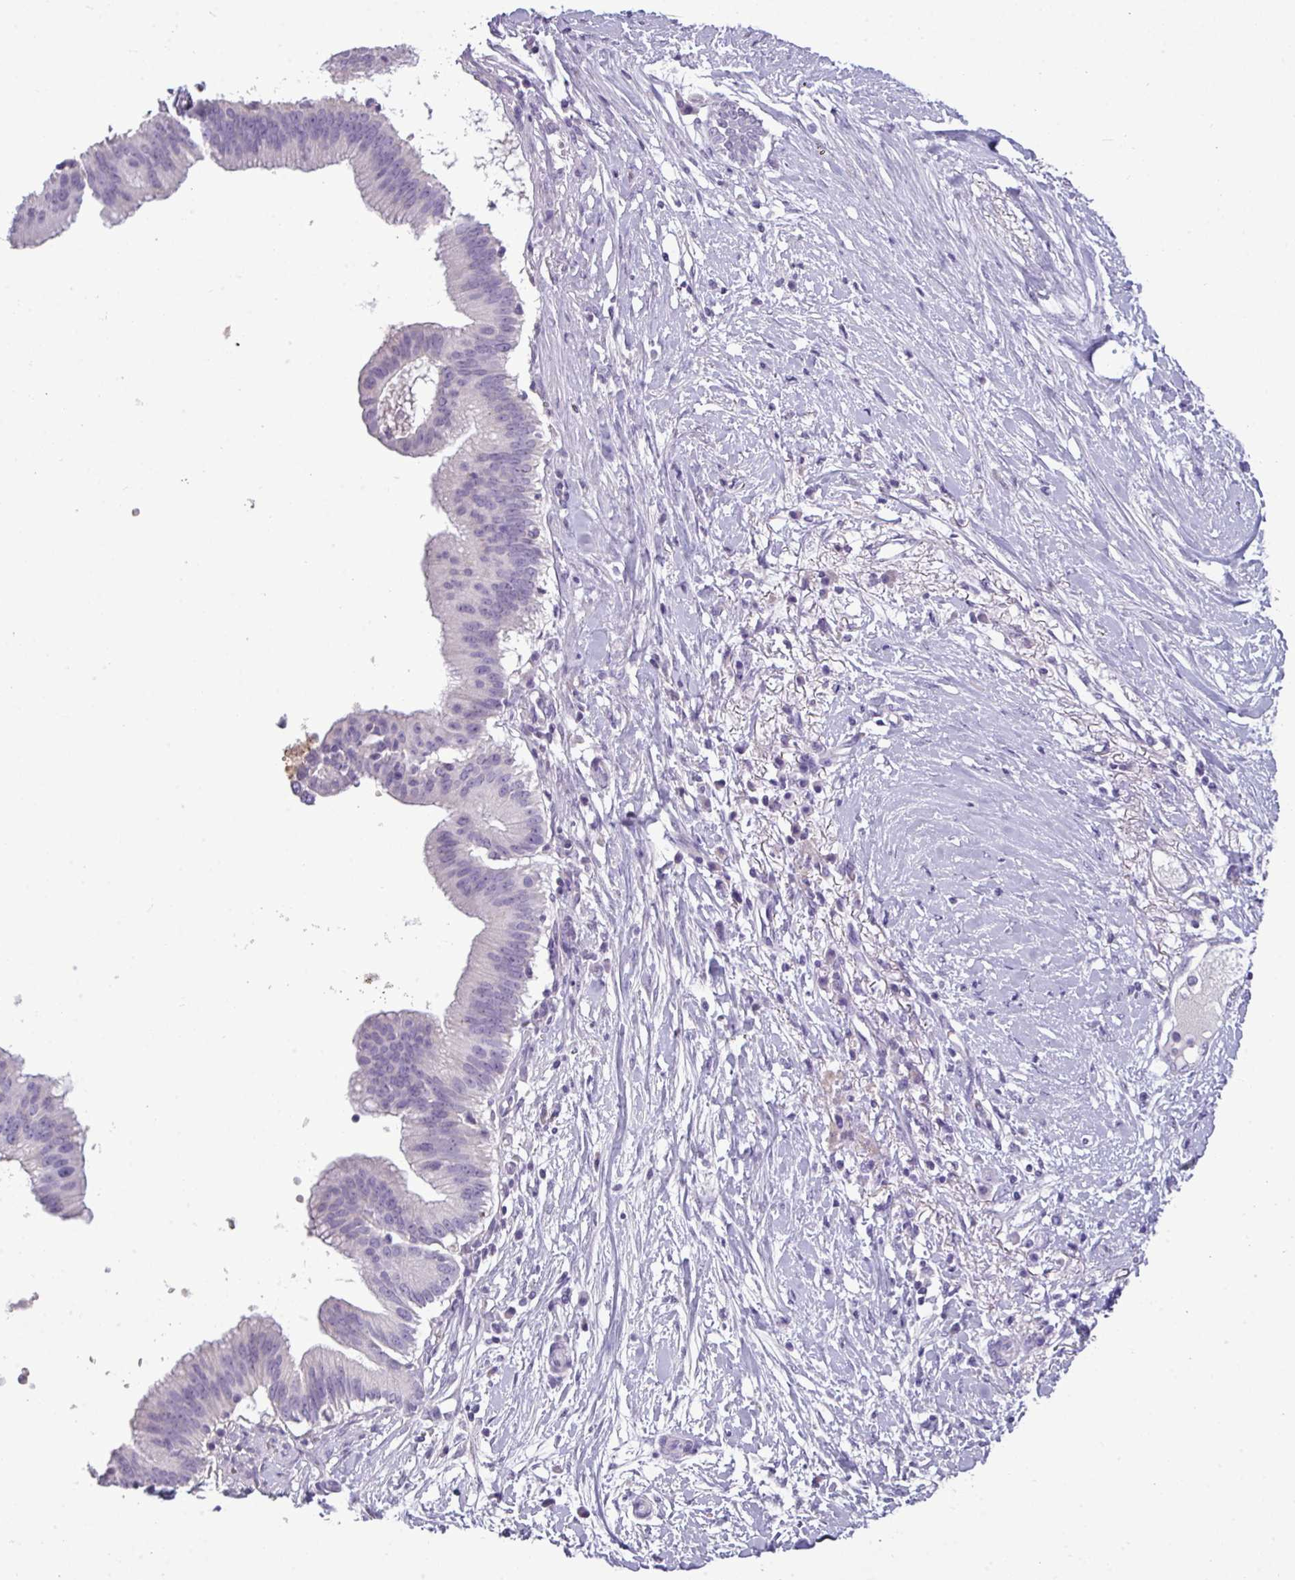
{"staining": {"intensity": "negative", "quantity": "none", "location": "none"}, "tissue": "pancreatic cancer", "cell_type": "Tumor cells", "image_type": "cancer", "snomed": [{"axis": "morphology", "description": "Adenocarcinoma, NOS"}, {"axis": "topography", "description": "Pancreas"}], "caption": "High magnification brightfield microscopy of pancreatic cancer (adenocarcinoma) stained with DAB (3,3'-diaminobenzidine) (brown) and counterstained with hematoxylin (blue): tumor cells show no significant staining.", "gene": "TMEM91", "patient": {"sex": "male", "age": 68}}